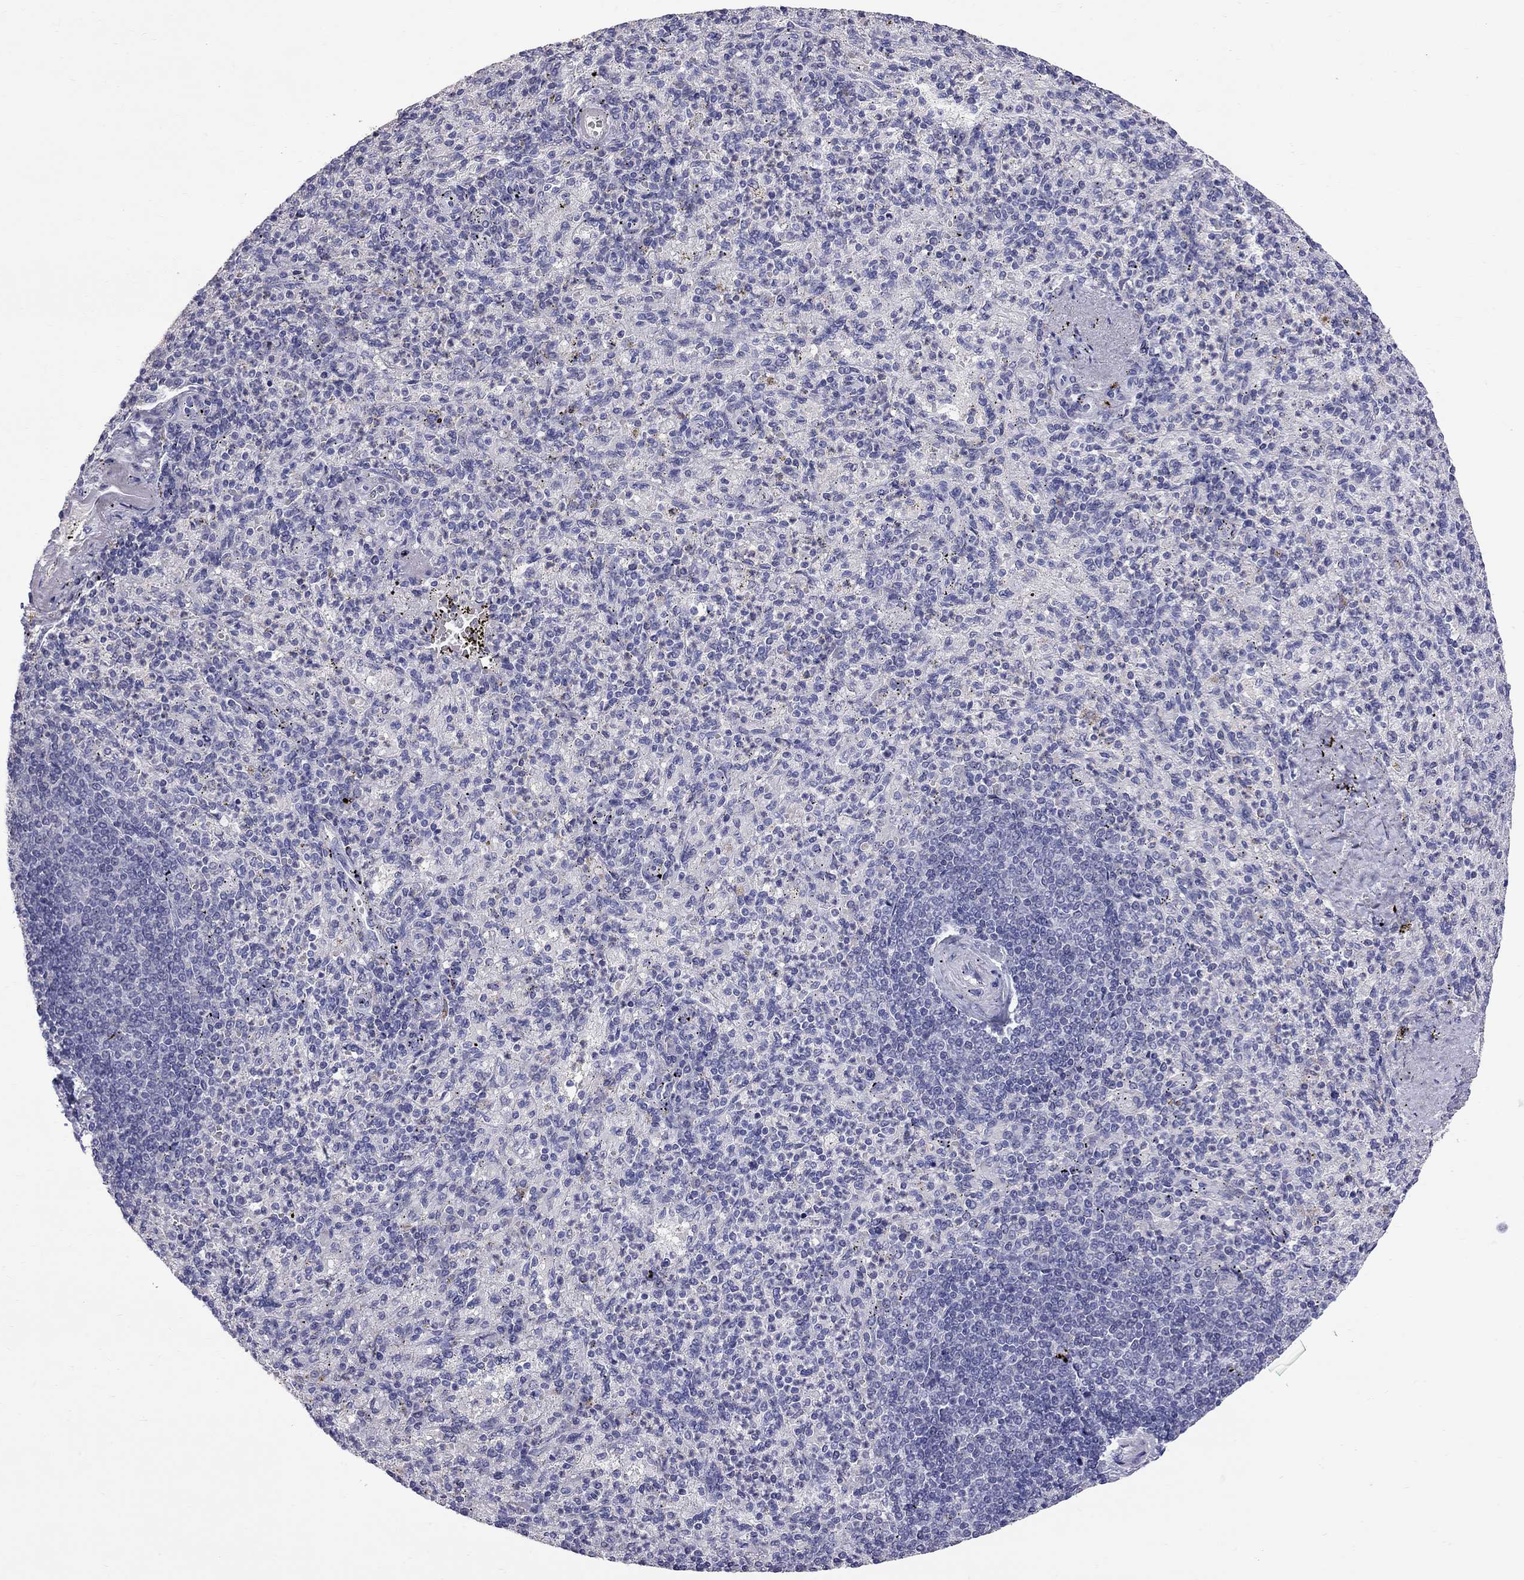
{"staining": {"intensity": "negative", "quantity": "none", "location": "none"}, "tissue": "spleen", "cell_type": "Cells in red pulp", "image_type": "normal", "snomed": [{"axis": "morphology", "description": "Normal tissue, NOS"}, {"axis": "topography", "description": "Spleen"}], "caption": "The immunohistochemistry (IHC) image has no significant expression in cells in red pulp of spleen. The staining is performed using DAB brown chromogen with nuclei counter-stained in using hematoxylin.", "gene": "CFAP91", "patient": {"sex": "female", "age": 74}}